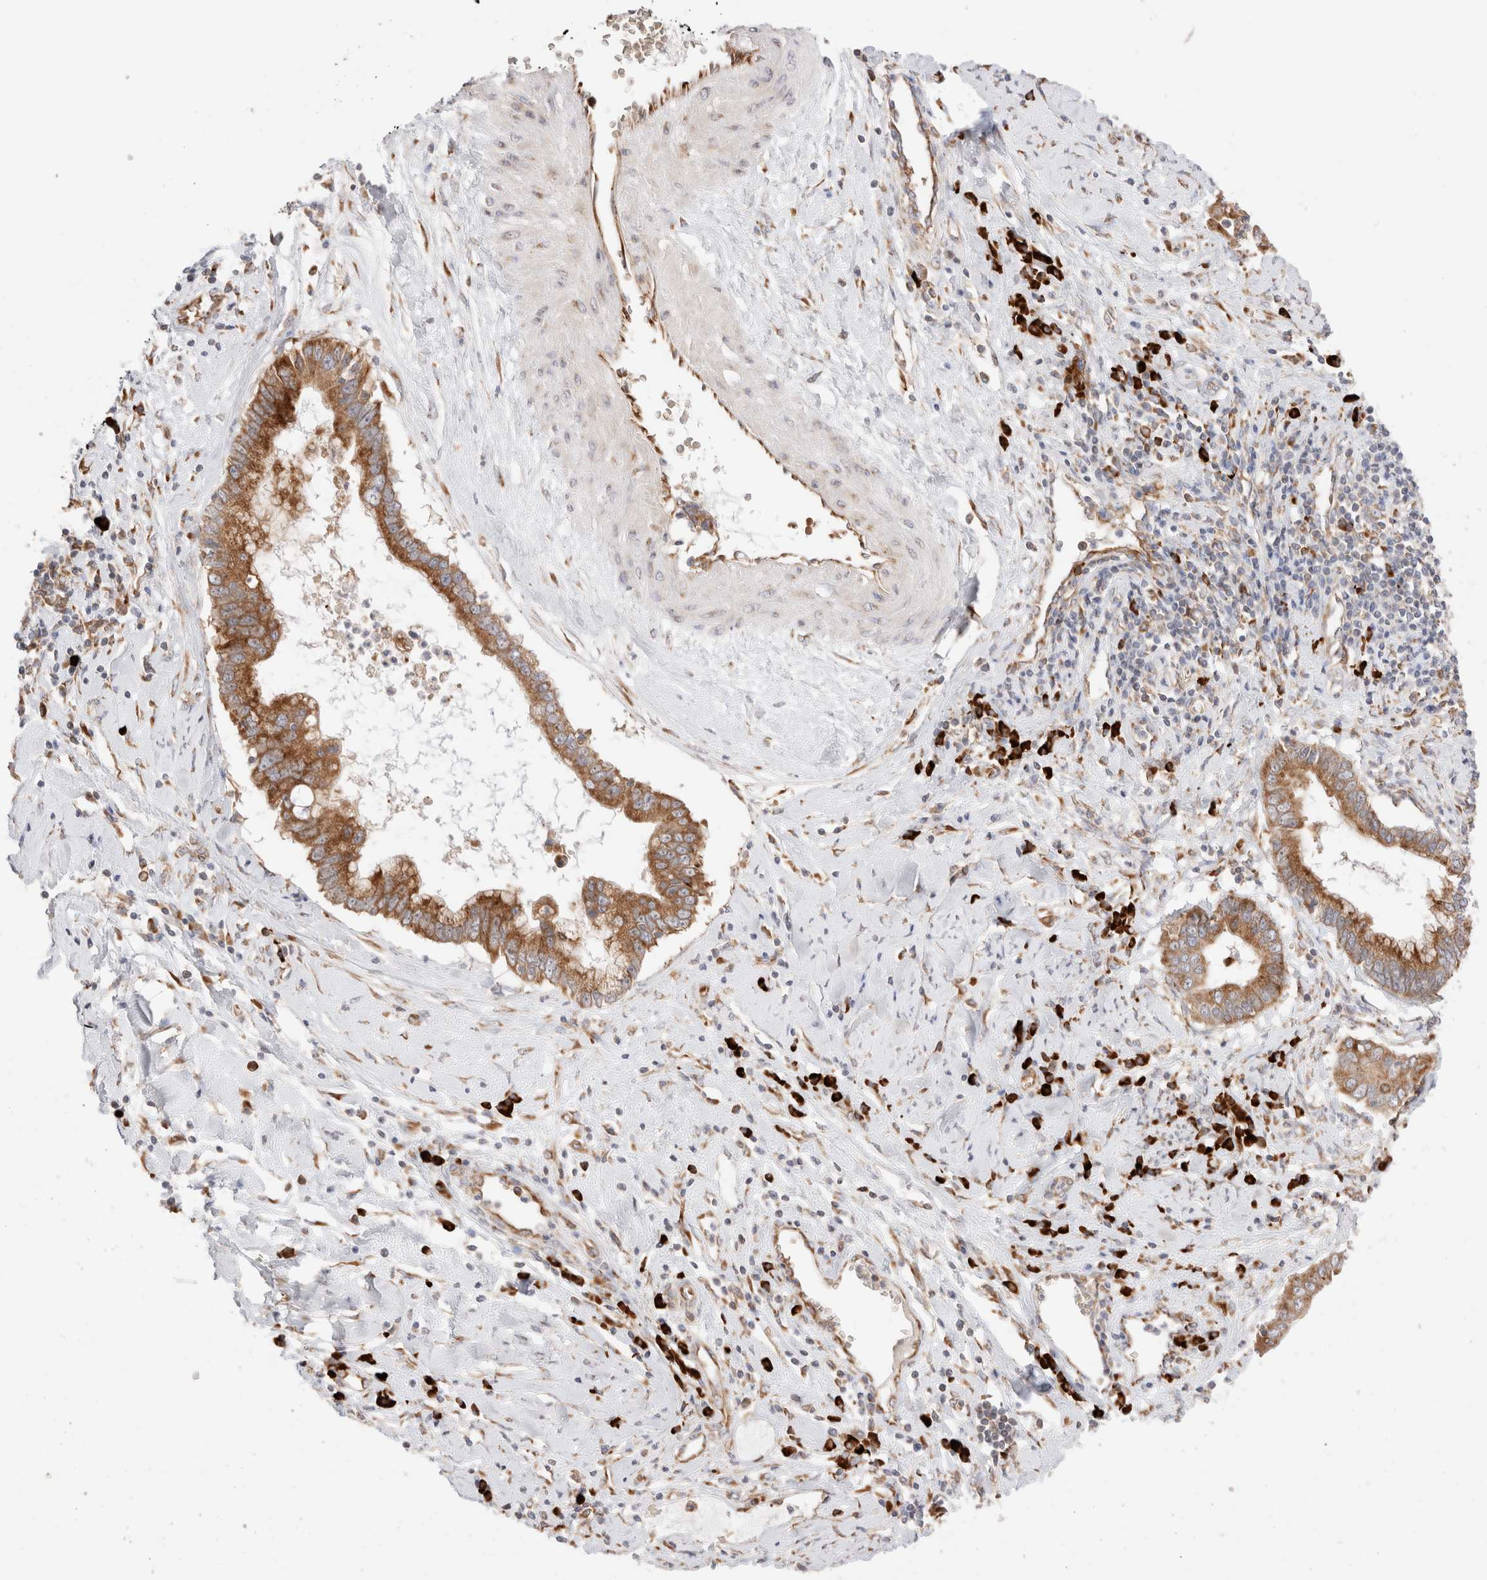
{"staining": {"intensity": "moderate", "quantity": ">75%", "location": "cytoplasmic/membranous"}, "tissue": "cervical cancer", "cell_type": "Tumor cells", "image_type": "cancer", "snomed": [{"axis": "morphology", "description": "Adenocarcinoma, NOS"}, {"axis": "topography", "description": "Cervix"}], "caption": "Immunohistochemical staining of cervical adenocarcinoma exhibits medium levels of moderate cytoplasmic/membranous protein expression in about >75% of tumor cells.", "gene": "UTS2B", "patient": {"sex": "female", "age": 44}}